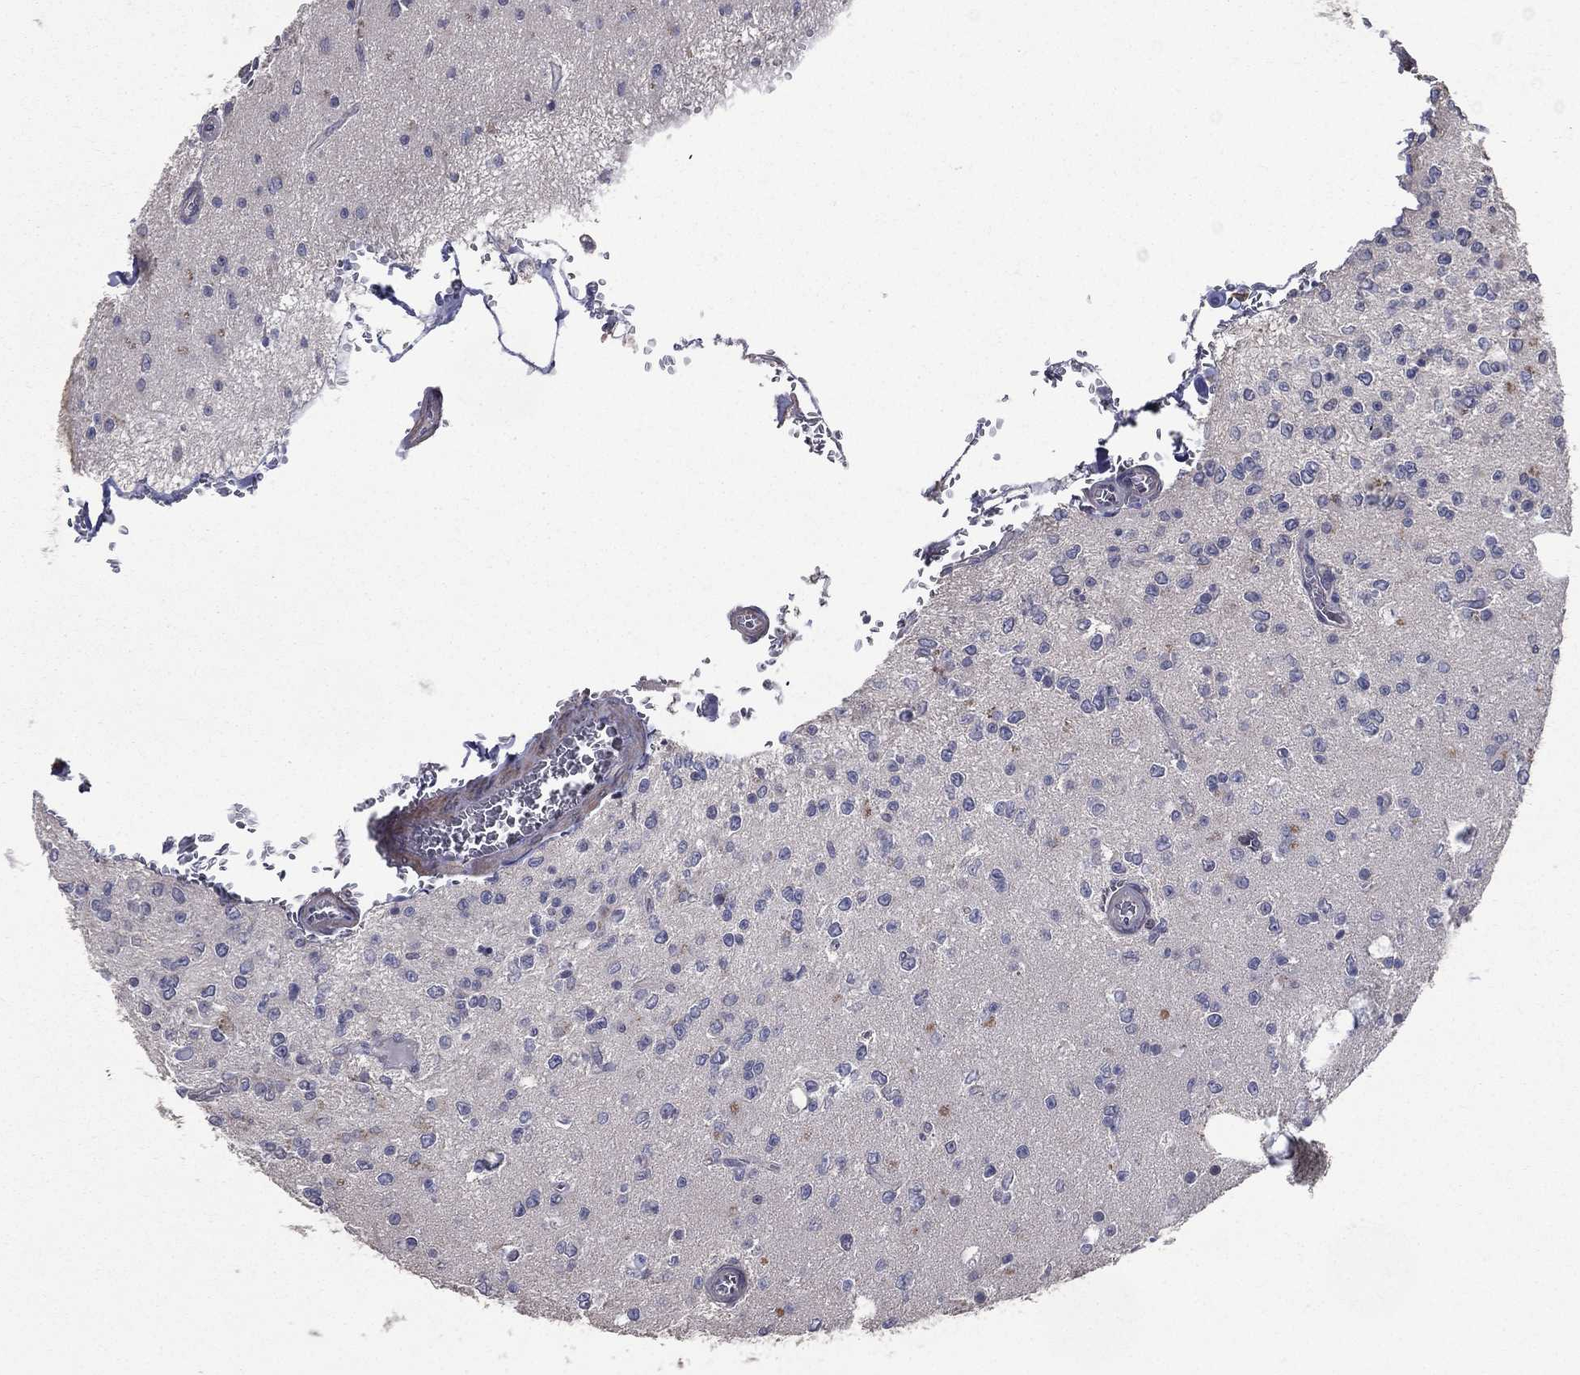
{"staining": {"intensity": "moderate", "quantity": "<25%", "location": "cytoplasmic/membranous"}, "tissue": "glioma", "cell_type": "Tumor cells", "image_type": "cancer", "snomed": [{"axis": "morphology", "description": "Glioma, malignant, Low grade"}, {"axis": "topography", "description": "Brain"}], "caption": "Moderate cytoplasmic/membranous protein positivity is seen in approximately <25% of tumor cells in malignant glioma (low-grade).", "gene": "SERPINB2", "patient": {"sex": "female", "age": 45}}